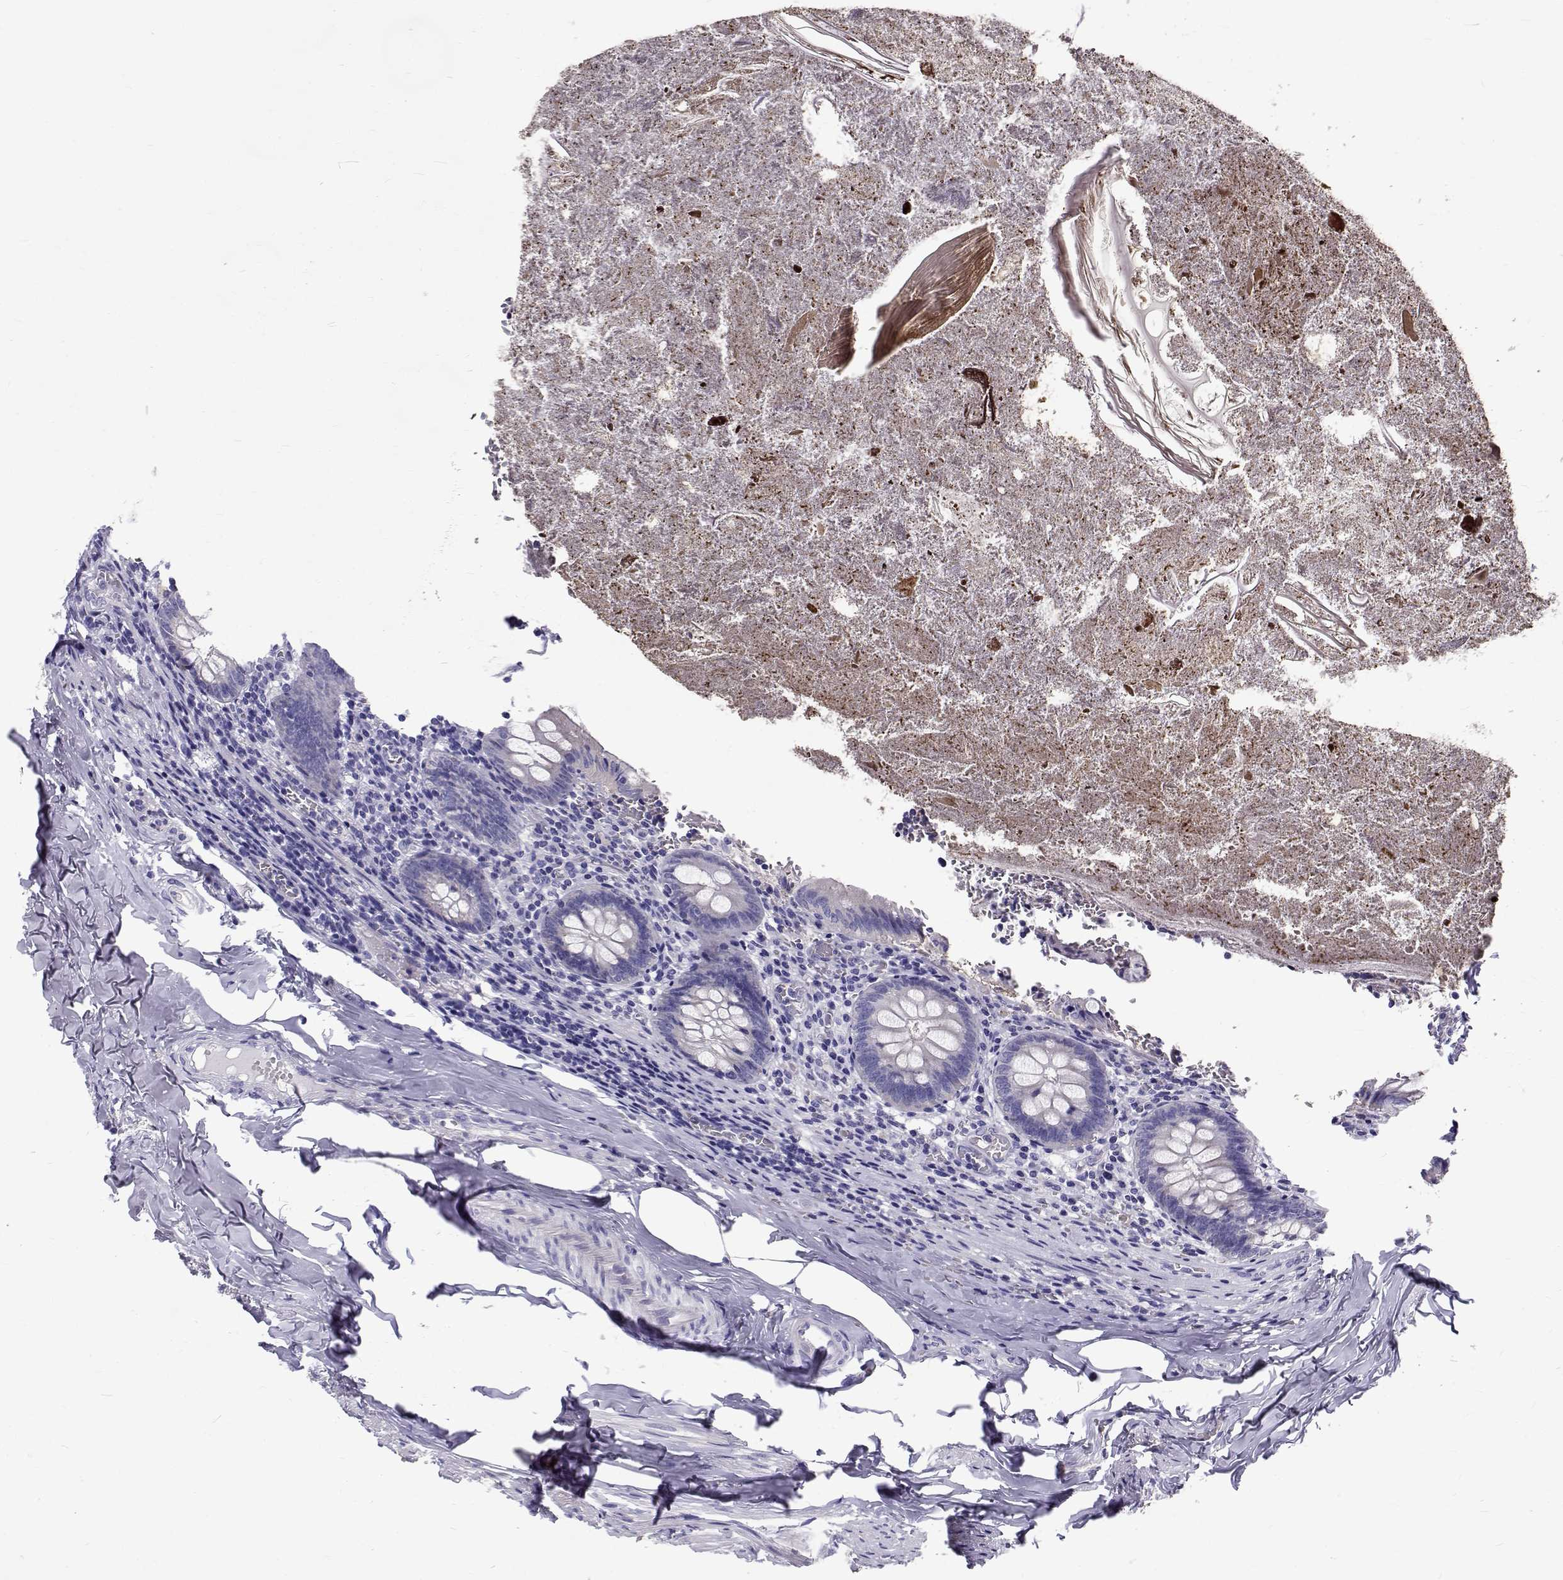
{"staining": {"intensity": "negative", "quantity": "none", "location": "none"}, "tissue": "appendix", "cell_type": "Glandular cells", "image_type": "normal", "snomed": [{"axis": "morphology", "description": "Normal tissue, NOS"}, {"axis": "topography", "description": "Appendix"}], "caption": "Immunohistochemistry image of unremarkable human appendix stained for a protein (brown), which shows no expression in glandular cells.", "gene": "IGSF1", "patient": {"sex": "female", "age": 23}}